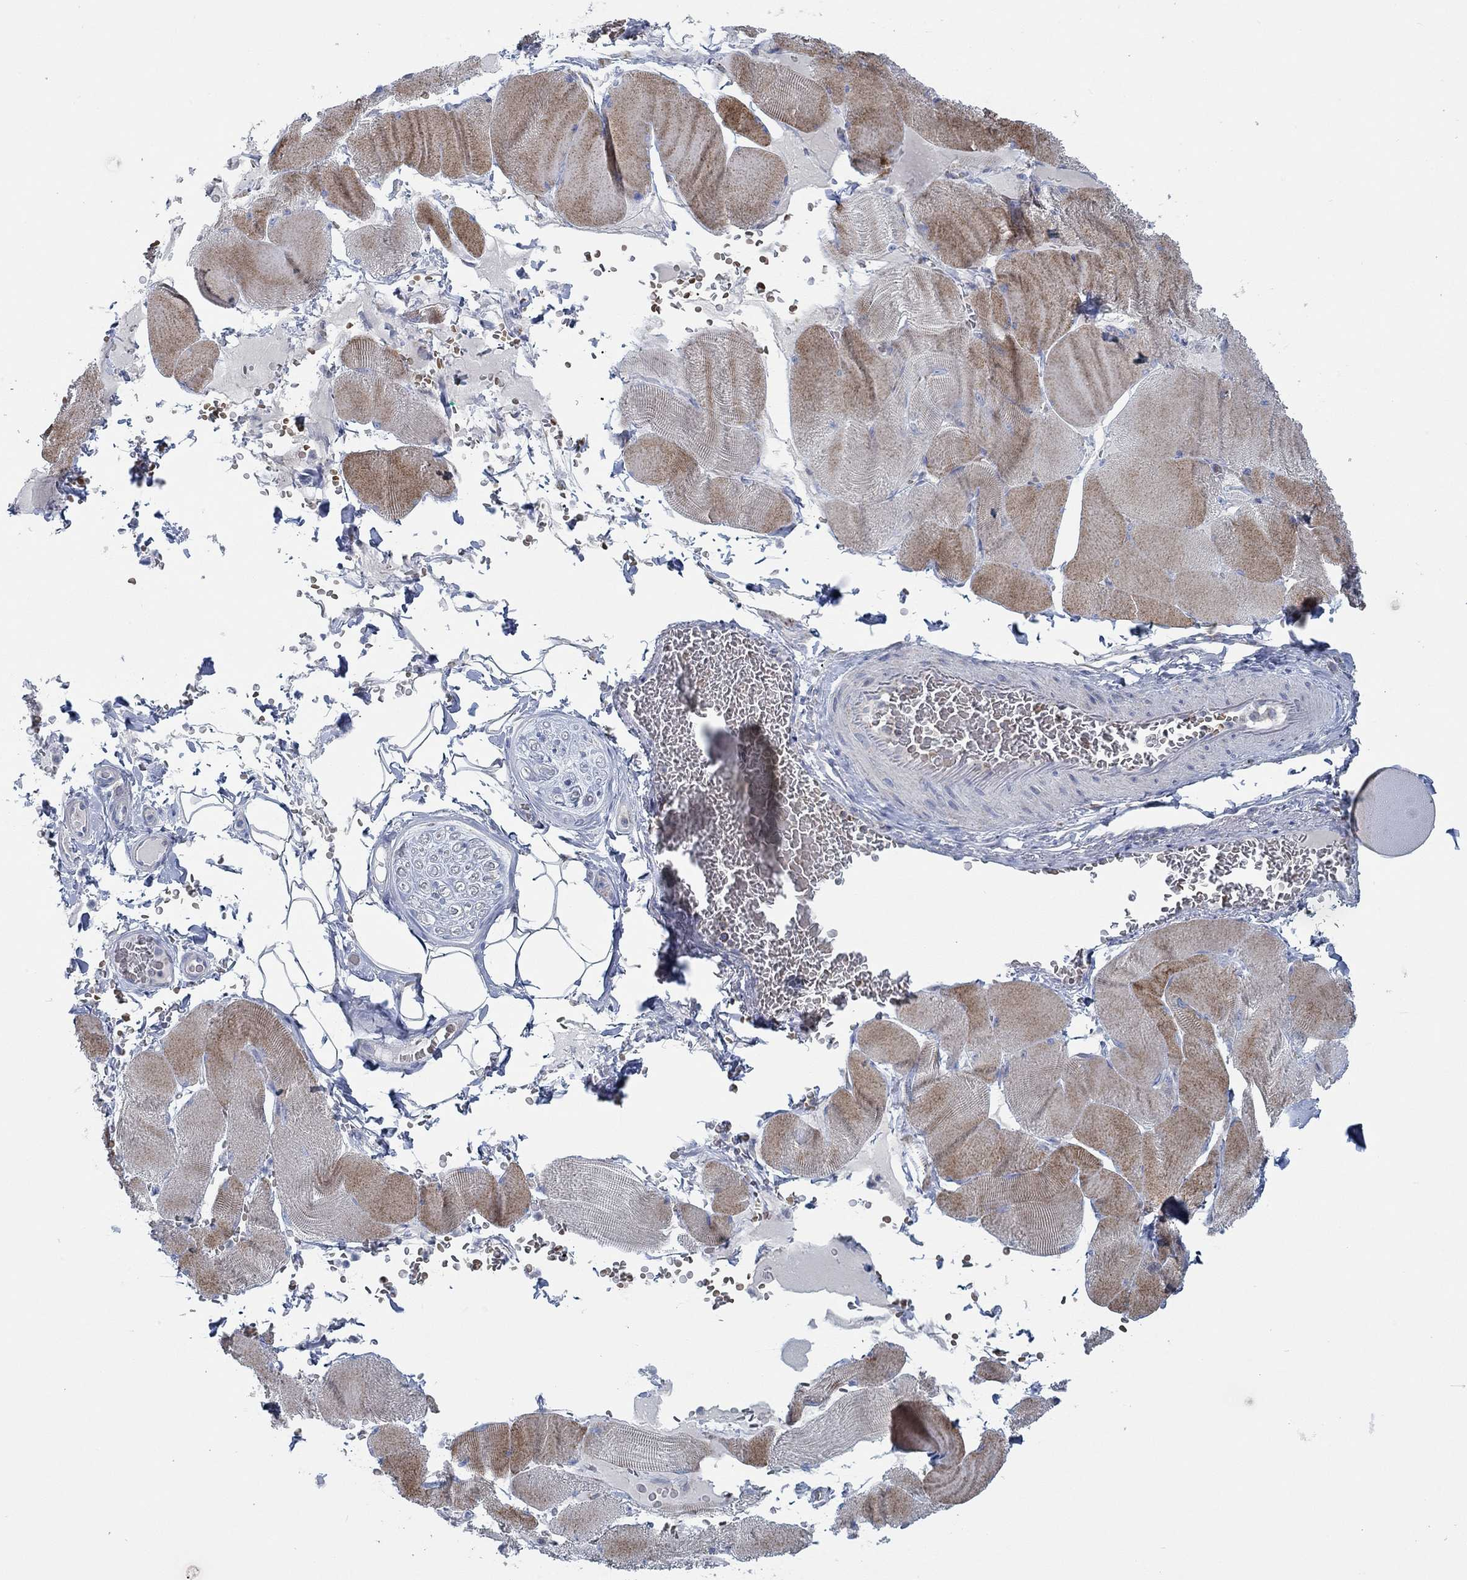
{"staining": {"intensity": "moderate", "quantity": ">75%", "location": "cytoplasmic/membranous"}, "tissue": "skeletal muscle", "cell_type": "Myocytes", "image_type": "normal", "snomed": [{"axis": "morphology", "description": "Normal tissue, NOS"}, {"axis": "topography", "description": "Skeletal muscle"}], "caption": "Skeletal muscle stained for a protein (brown) exhibits moderate cytoplasmic/membranous positive staining in approximately >75% of myocytes.", "gene": "GLOD5", "patient": {"sex": "male", "age": 56}}